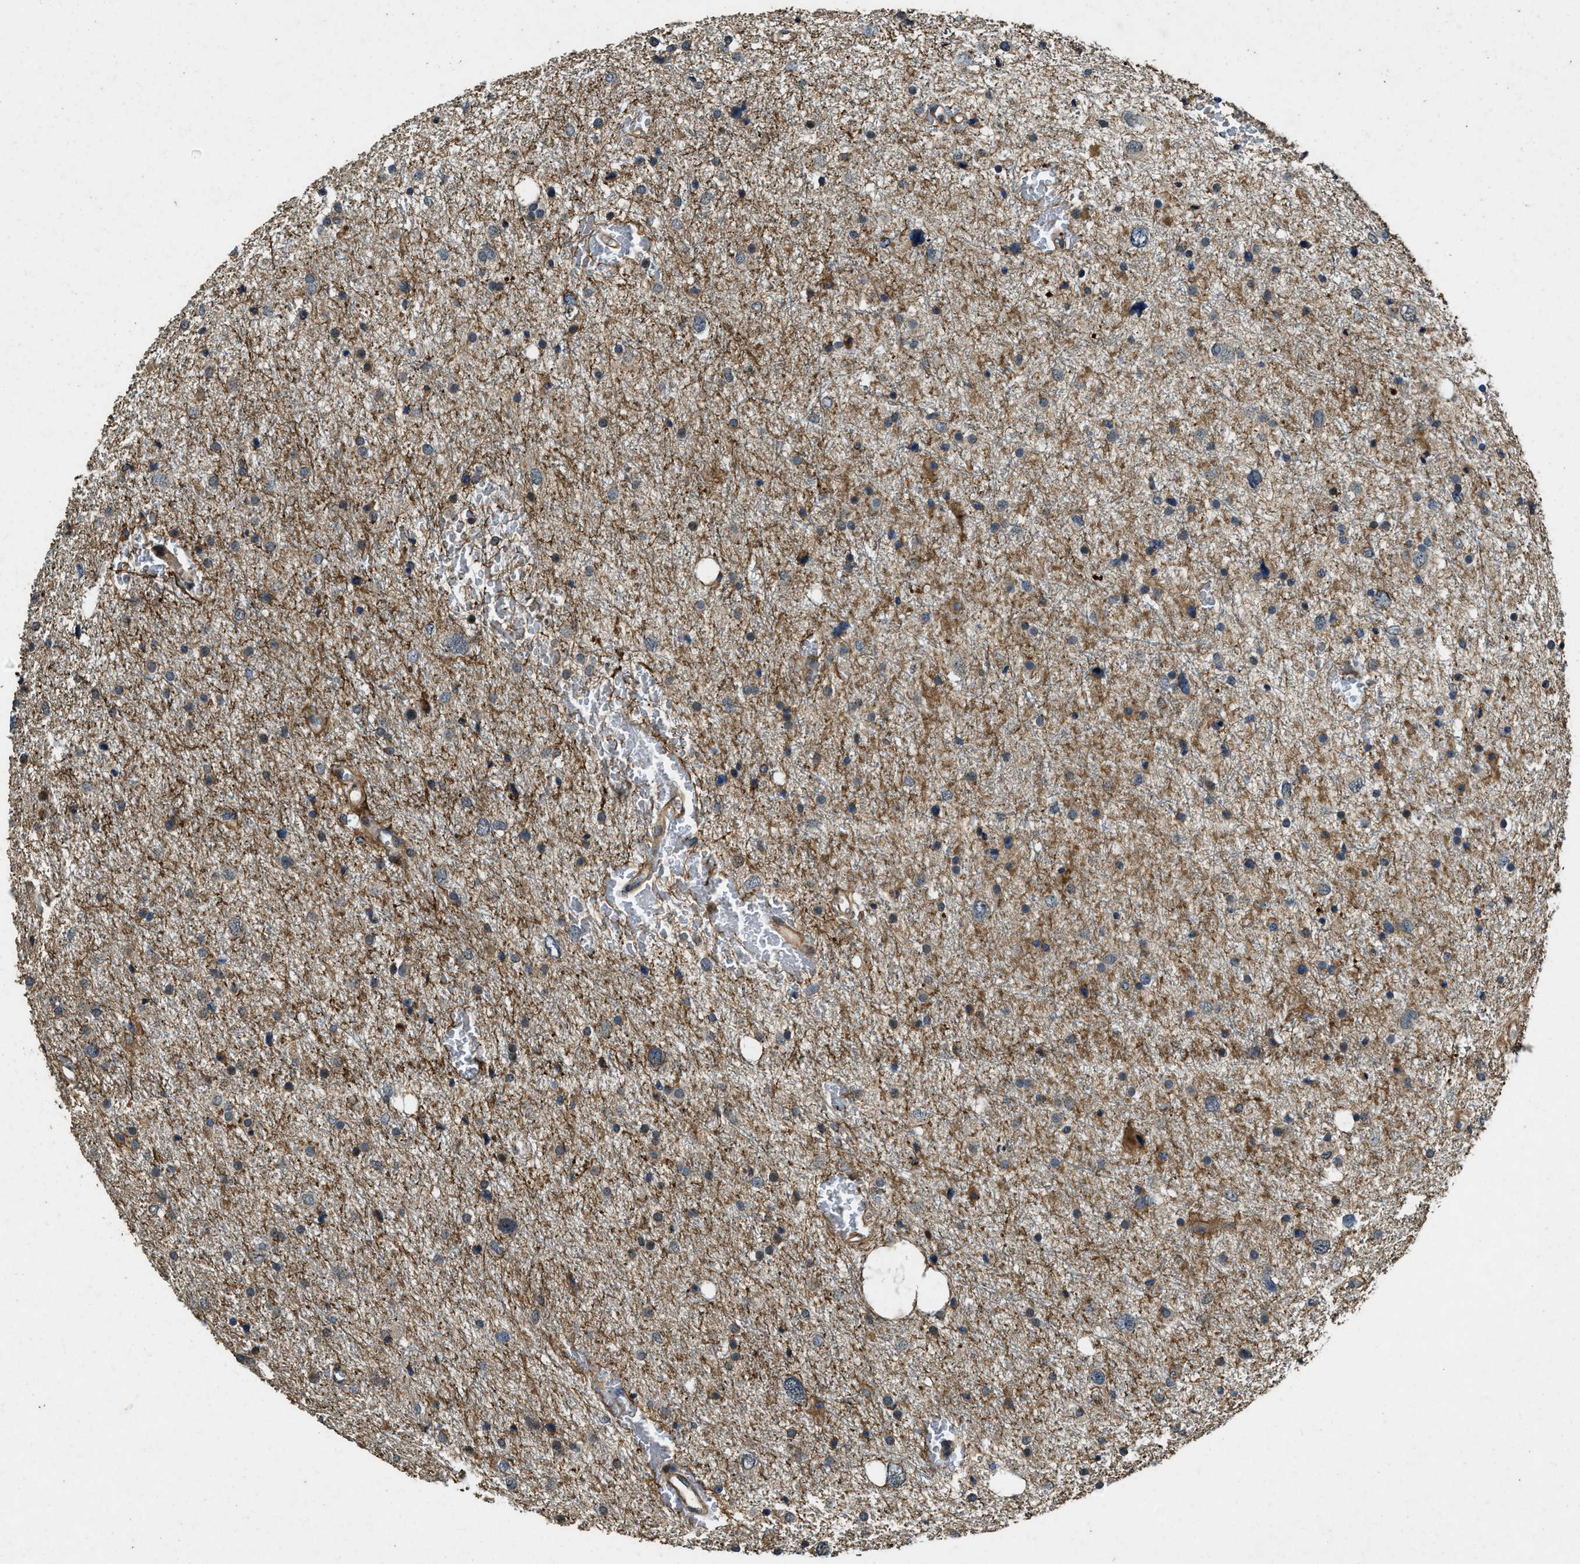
{"staining": {"intensity": "weak", "quantity": "25%-75%", "location": "cytoplasmic/membranous"}, "tissue": "glioma", "cell_type": "Tumor cells", "image_type": "cancer", "snomed": [{"axis": "morphology", "description": "Glioma, malignant, Low grade"}, {"axis": "topography", "description": "Brain"}], "caption": "DAB (3,3'-diaminobenzidine) immunohistochemical staining of human malignant glioma (low-grade) displays weak cytoplasmic/membranous protein expression in about 25%-75% of tumor cells.", "gene": "ATP8B1", "patient": {"sex": "female", "age": 37}}